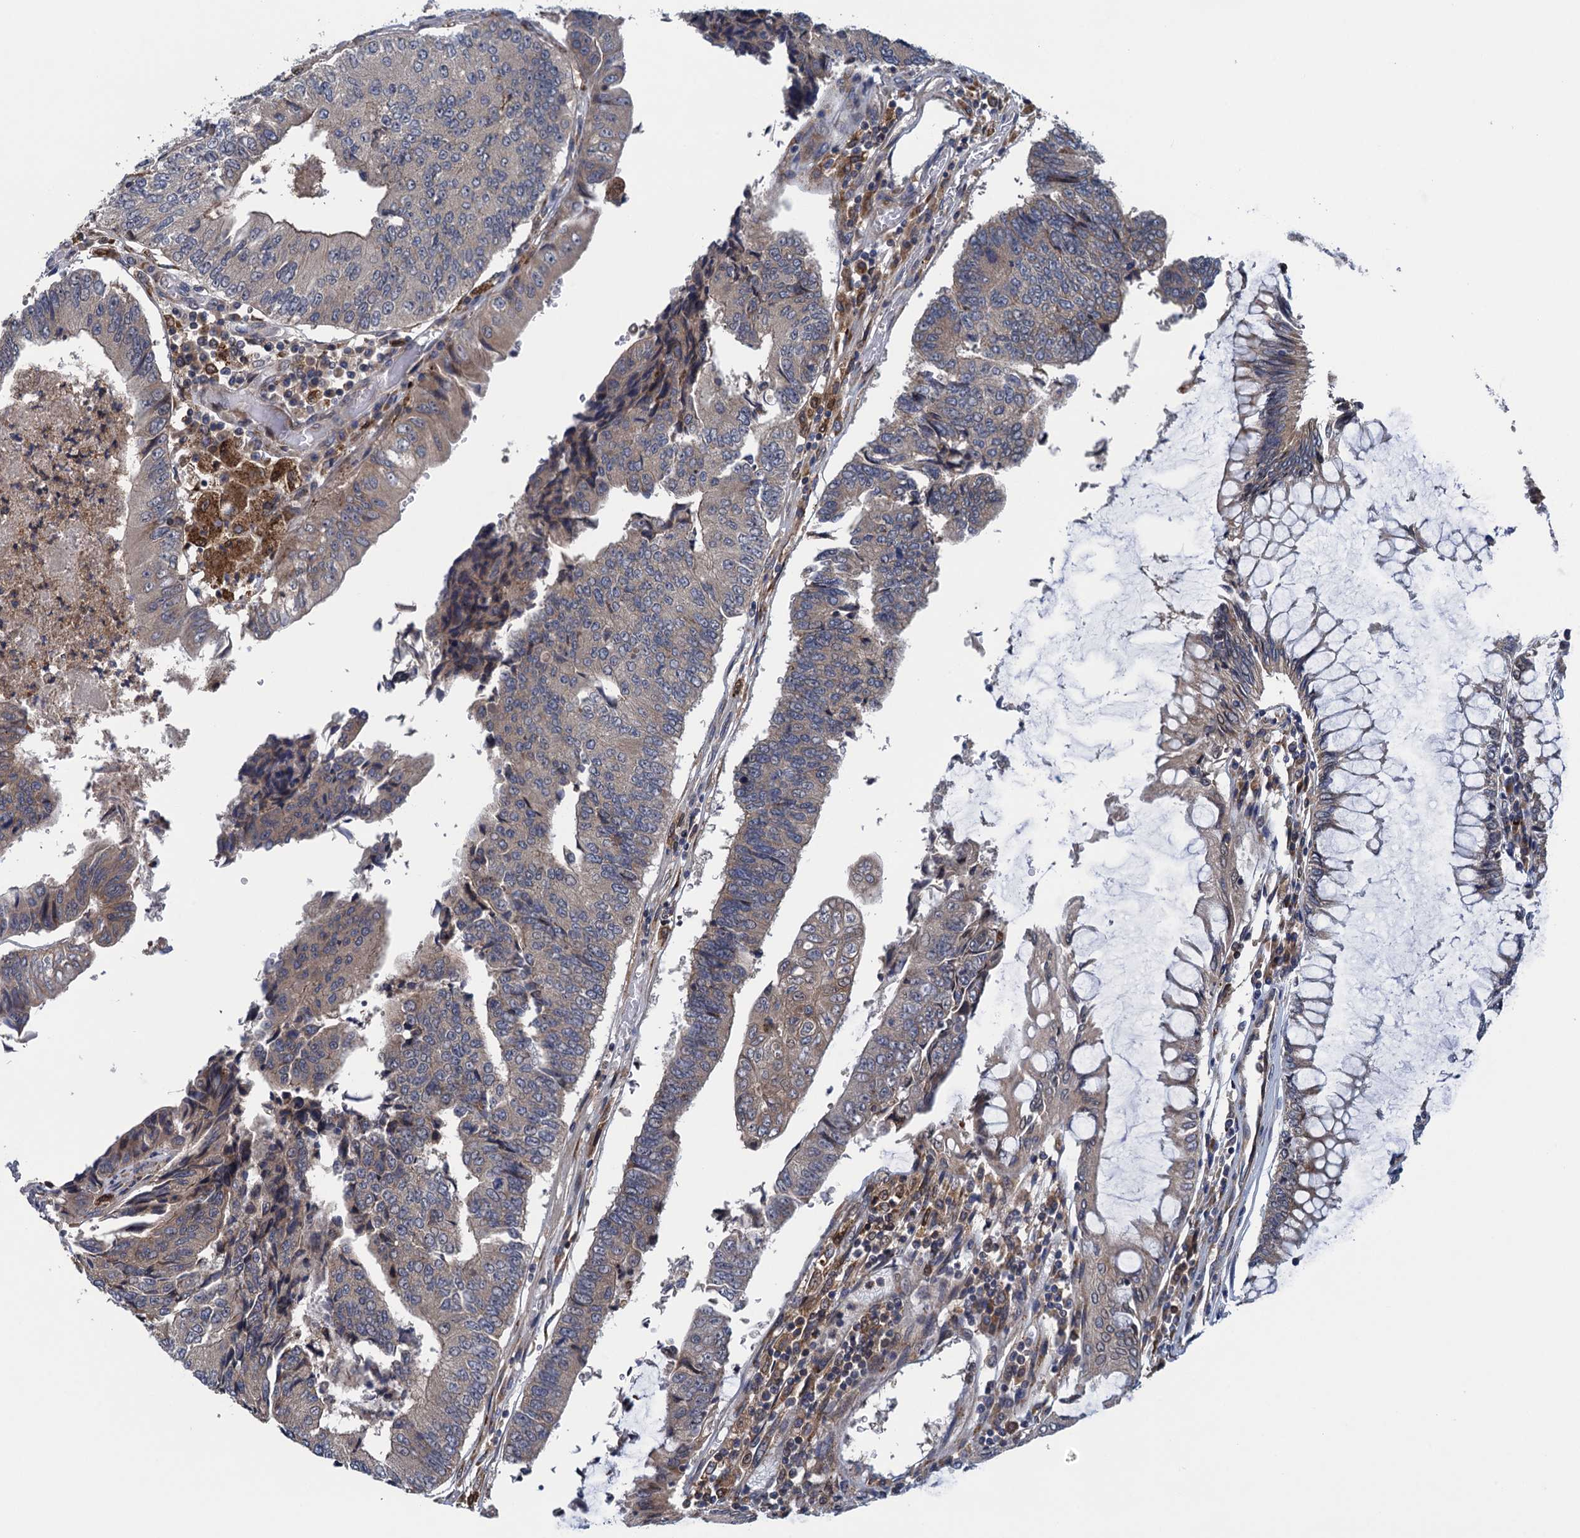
{"staining": {"intensity": "weak", "quantity": "<25%", "location": "cytoplasmic/membranous"}, "tissue": "colorectal cancer", "cell_type": "Tumor cells", "image_type": "cancer", "snomed": [{"axis": "morphology", "description": "Adenocarcinoma, NOS"}, {"axis": "topography", "description": "Colon"}], "caption": "An image of human colorectal cancer is negative for staining in tumor cells.", "gene": "CNTN5", "patient": {"sex": "female", "age": 67}}